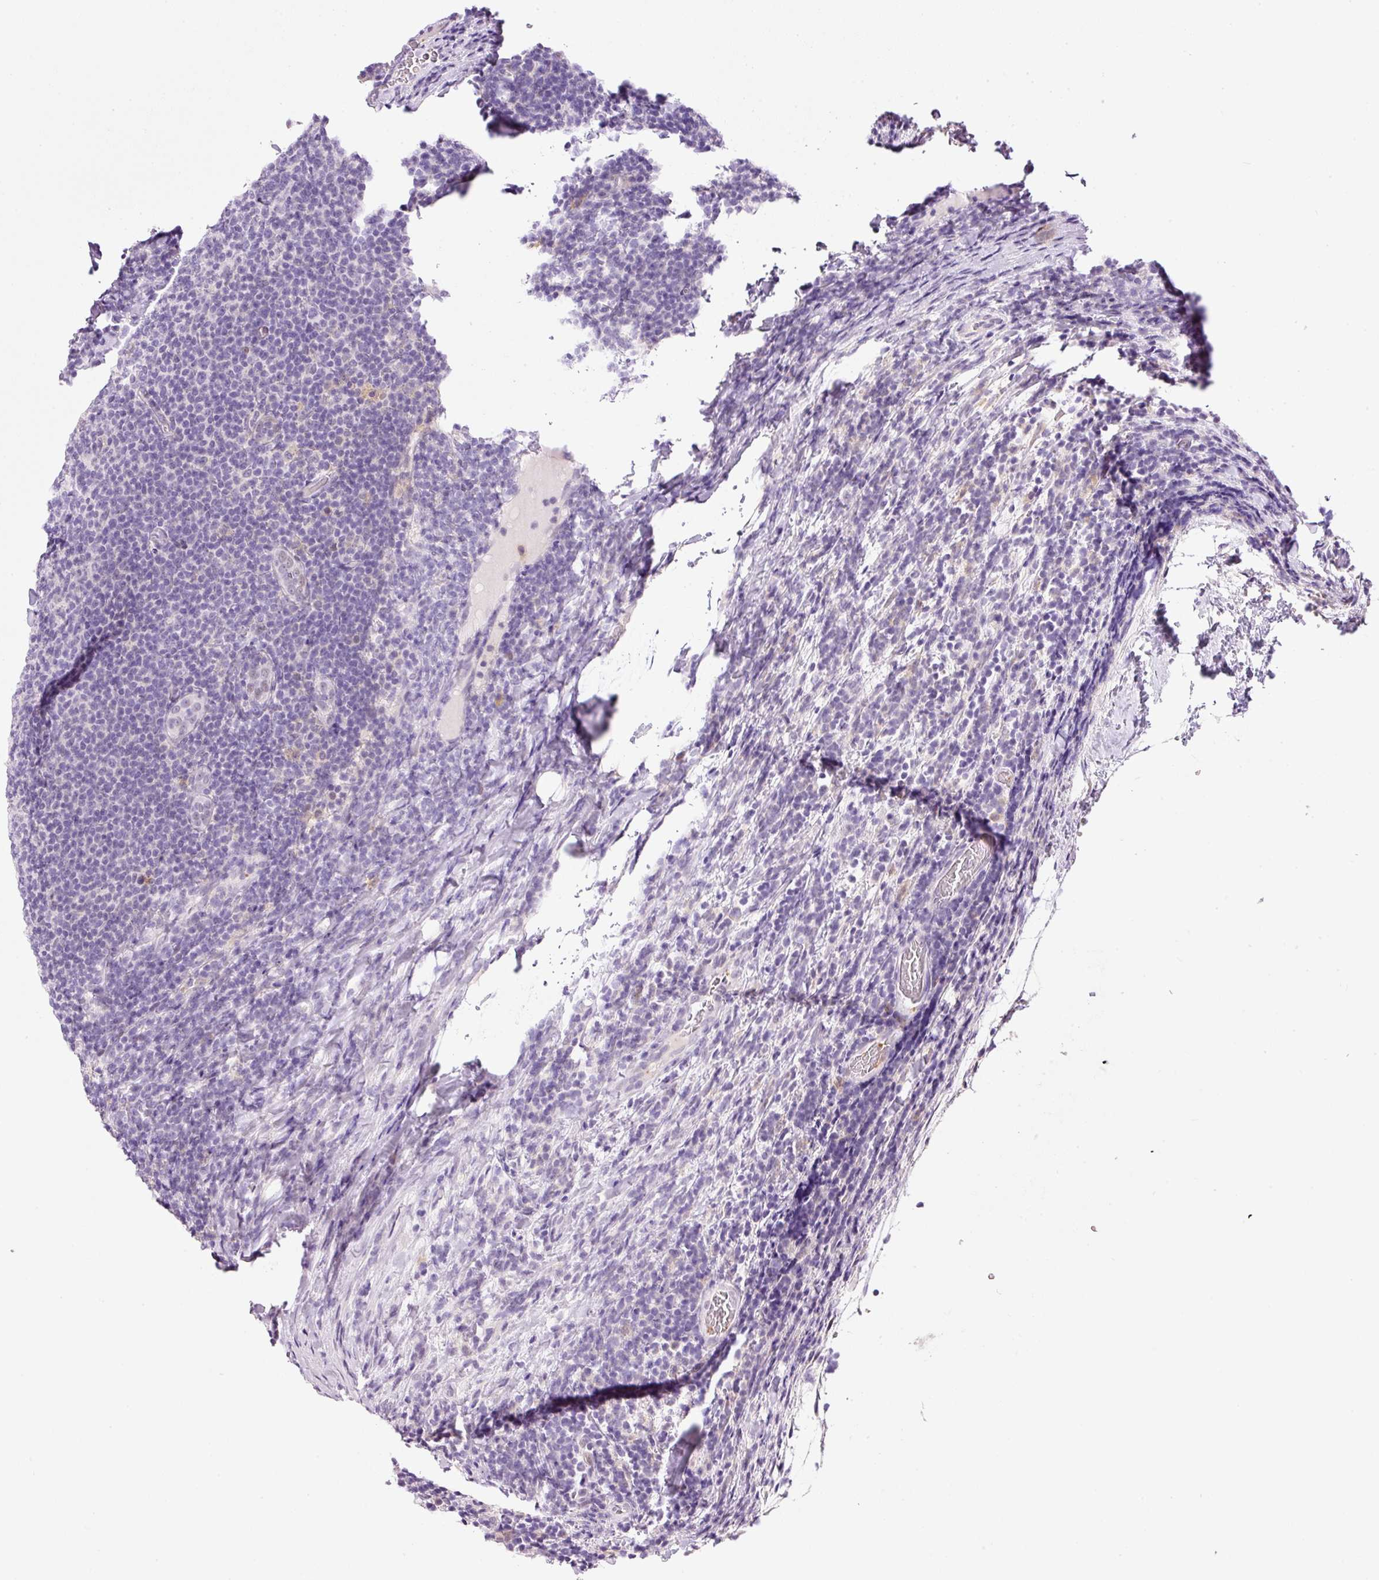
{"staining": {"intensity": "negative", "quantity": "none", "location": "none"}, "tissue": "lymphoma", "cell_type": "Tumor cells", "image_type": "cancer", "snomed": [{"axis": "morphology", "description": "Malignant lymphoma, non-Hodgkin's type, Low grade"}, {"axis": "topography", "description": "Lymph node"}], "caption": "Immunohistochemistry photomicrograph of lymphoma stained for a protein (brown), which displays no positivity in tumor cells.", "gene": "SRC", "patient": {"sex": "male", "age": 66}}